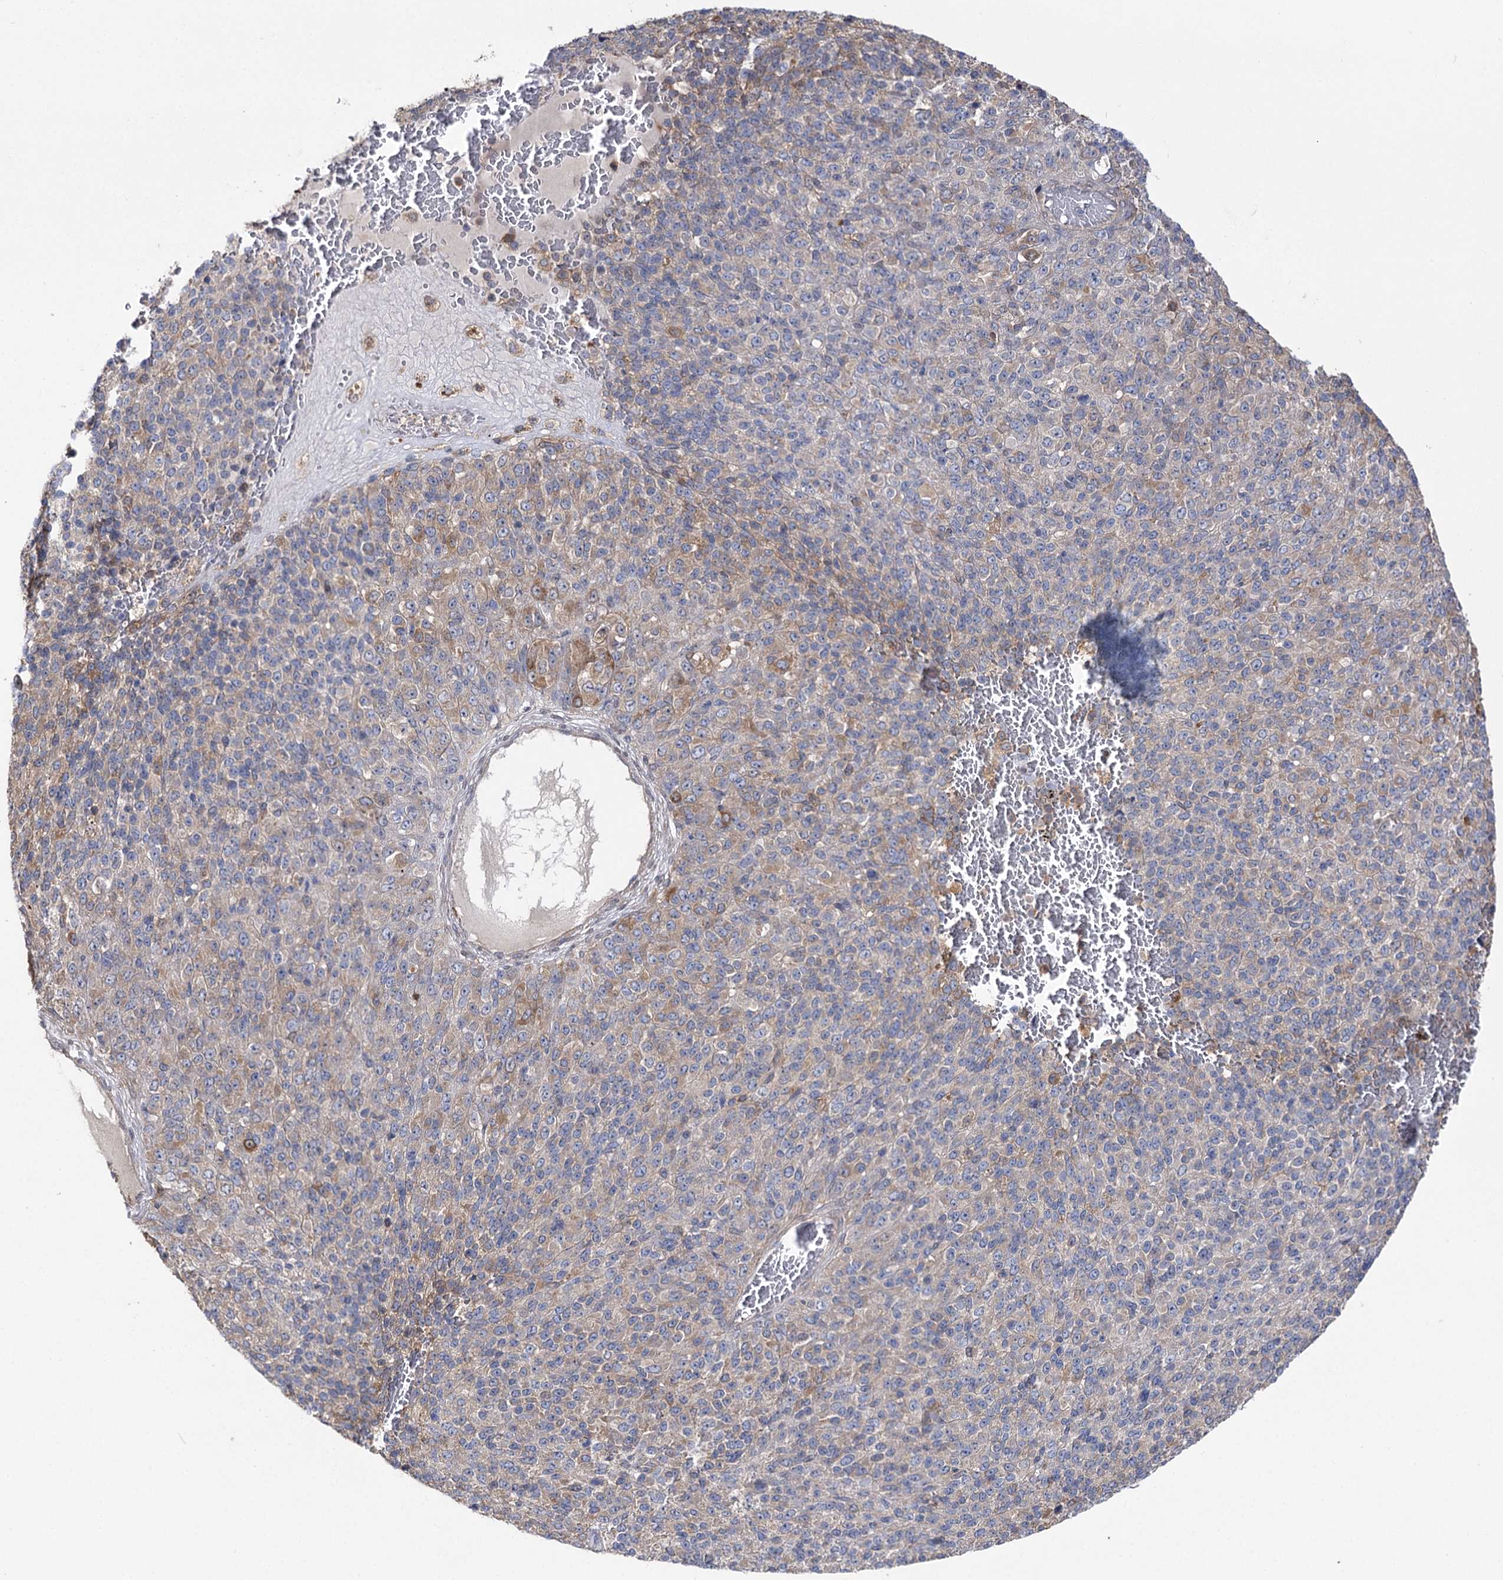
{"staining": {"intensity": "weak", "quantity": "<25%", "location": "cytoplasmic/membranous"}, "tissue": "melanoma", "cell_type": "Tumor cells", "image_type": "cancer", "snomed": [{"axis": "morphology", "description": "Malignant melanoma, Metastatic site"}, {"axis": "topography", "description": "Brain"}], "caption": "The photomicrograph exhibits no staining of tumor cells in melanoma.", "gene": "UGP2", "patient": {"sex": "female", "age": 56}}